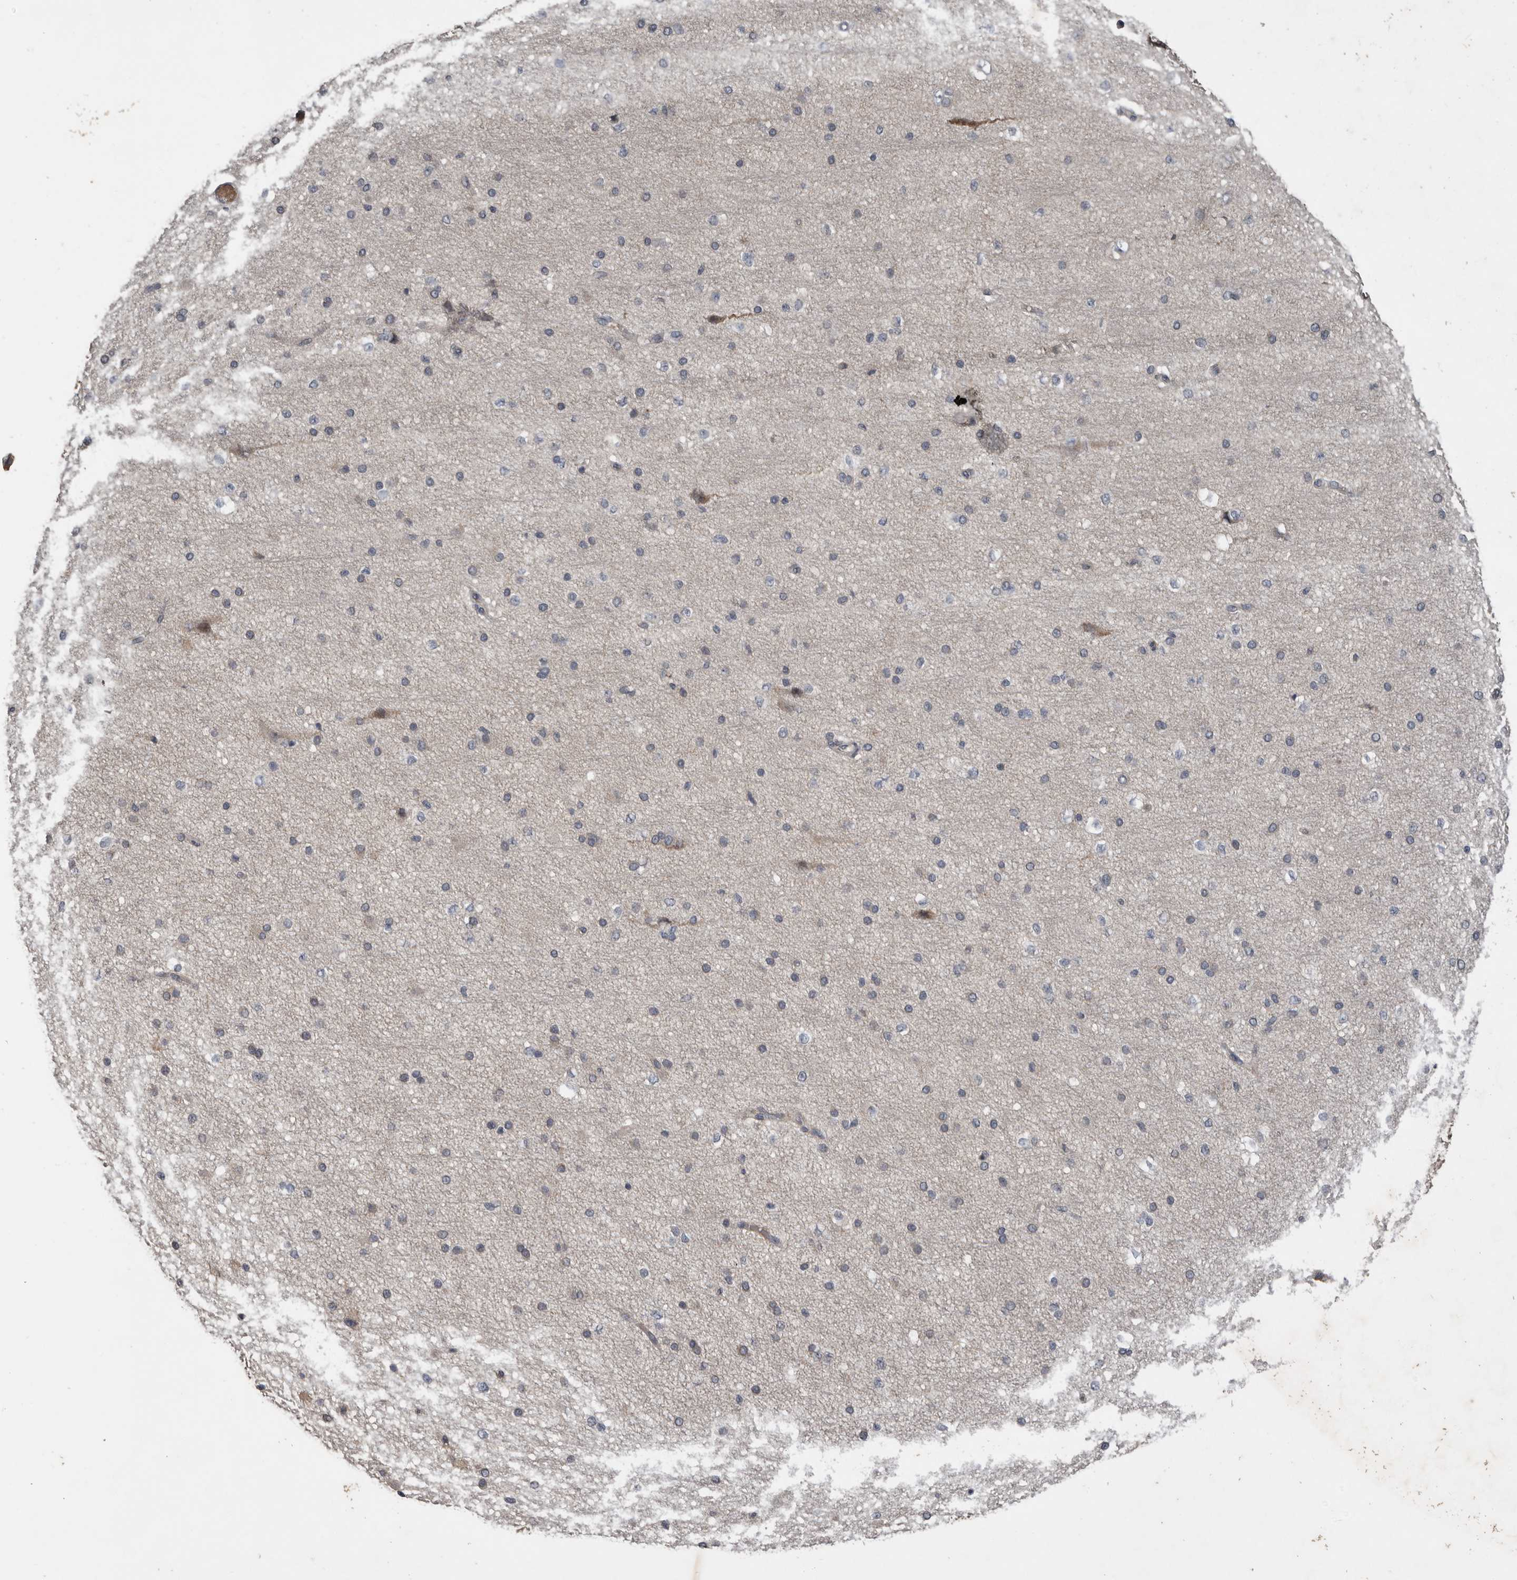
{"staining": {"intensity": "negative", "quantity": "none", "location": "none"}, "tissue": "cerebral cortex", "cell_type": "Endothelial cells", "image_type": "normal", "snomed": [{"axis": "morphology", "description": "Normal tissue, NOS"}, {"axis": "morphology", "description": "Developmental malformation"}, {"axis": "topography", "description": "Cerebral cortex"}], "caption": "Immunohistochemical staining of normal cerebral cortex exhibits no significant positivity in endothelial cells.", "gene": "DNAJB4", "patient": {"sex": "female", "age": 30}}